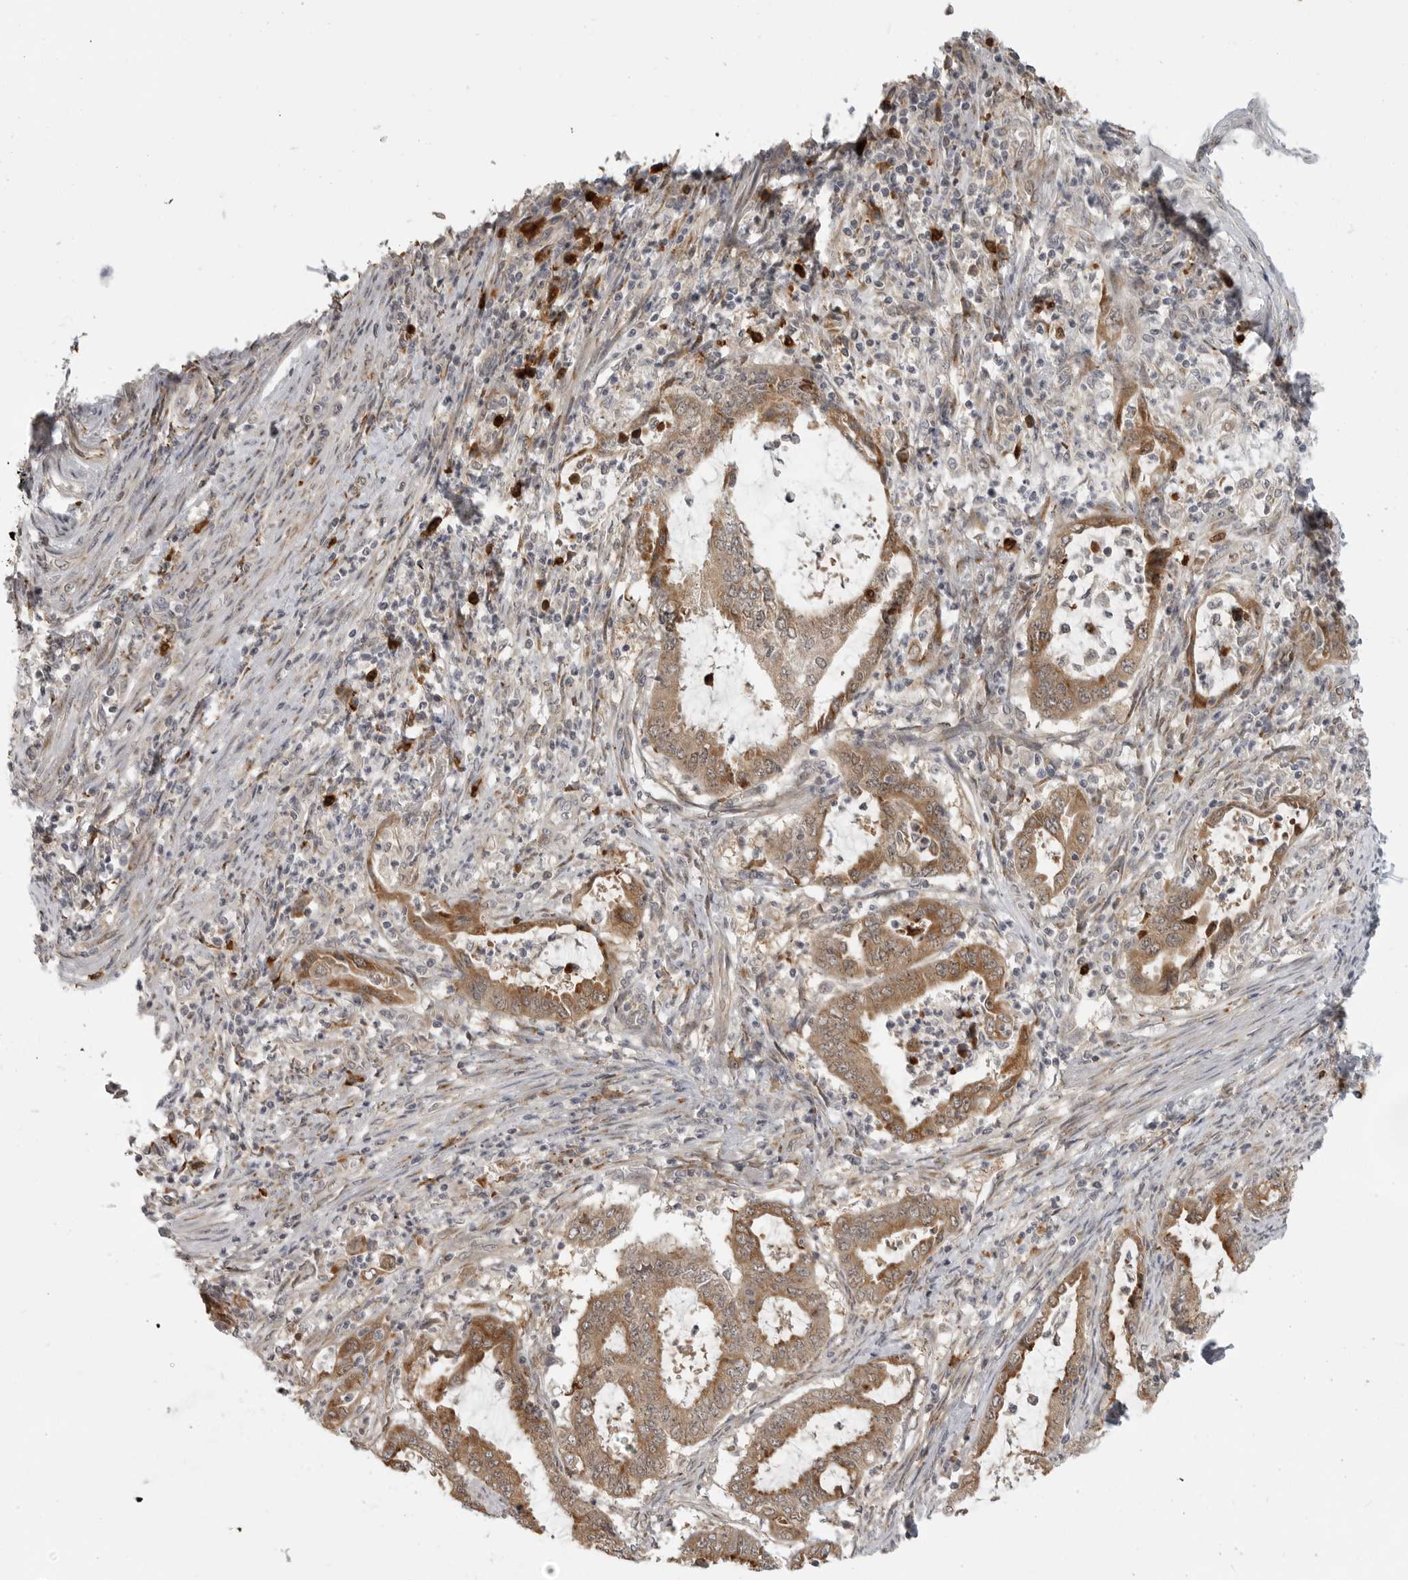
{"staining": {"intensity": "moderate", "quantity": ">75%", "location": "cytoplasmic/membranous"}, "tissue": "endometrial cancer", "cell_type": "Tumor cells", "image_type": "cancer", "snomed": [{"axis": "morphology", "description": "Adenocarcinoma, NOS"}, {"axis": "topography", "description": "Endometrium"}], "caption": "A brown stain highlights moderate cytoplasmic/membranous positivity of a protein in human endometrial cancer (adenocarcinoma) tumor cells.", "gene": "CEP295NL", "patient": {"sex": "female", "age": 51}}